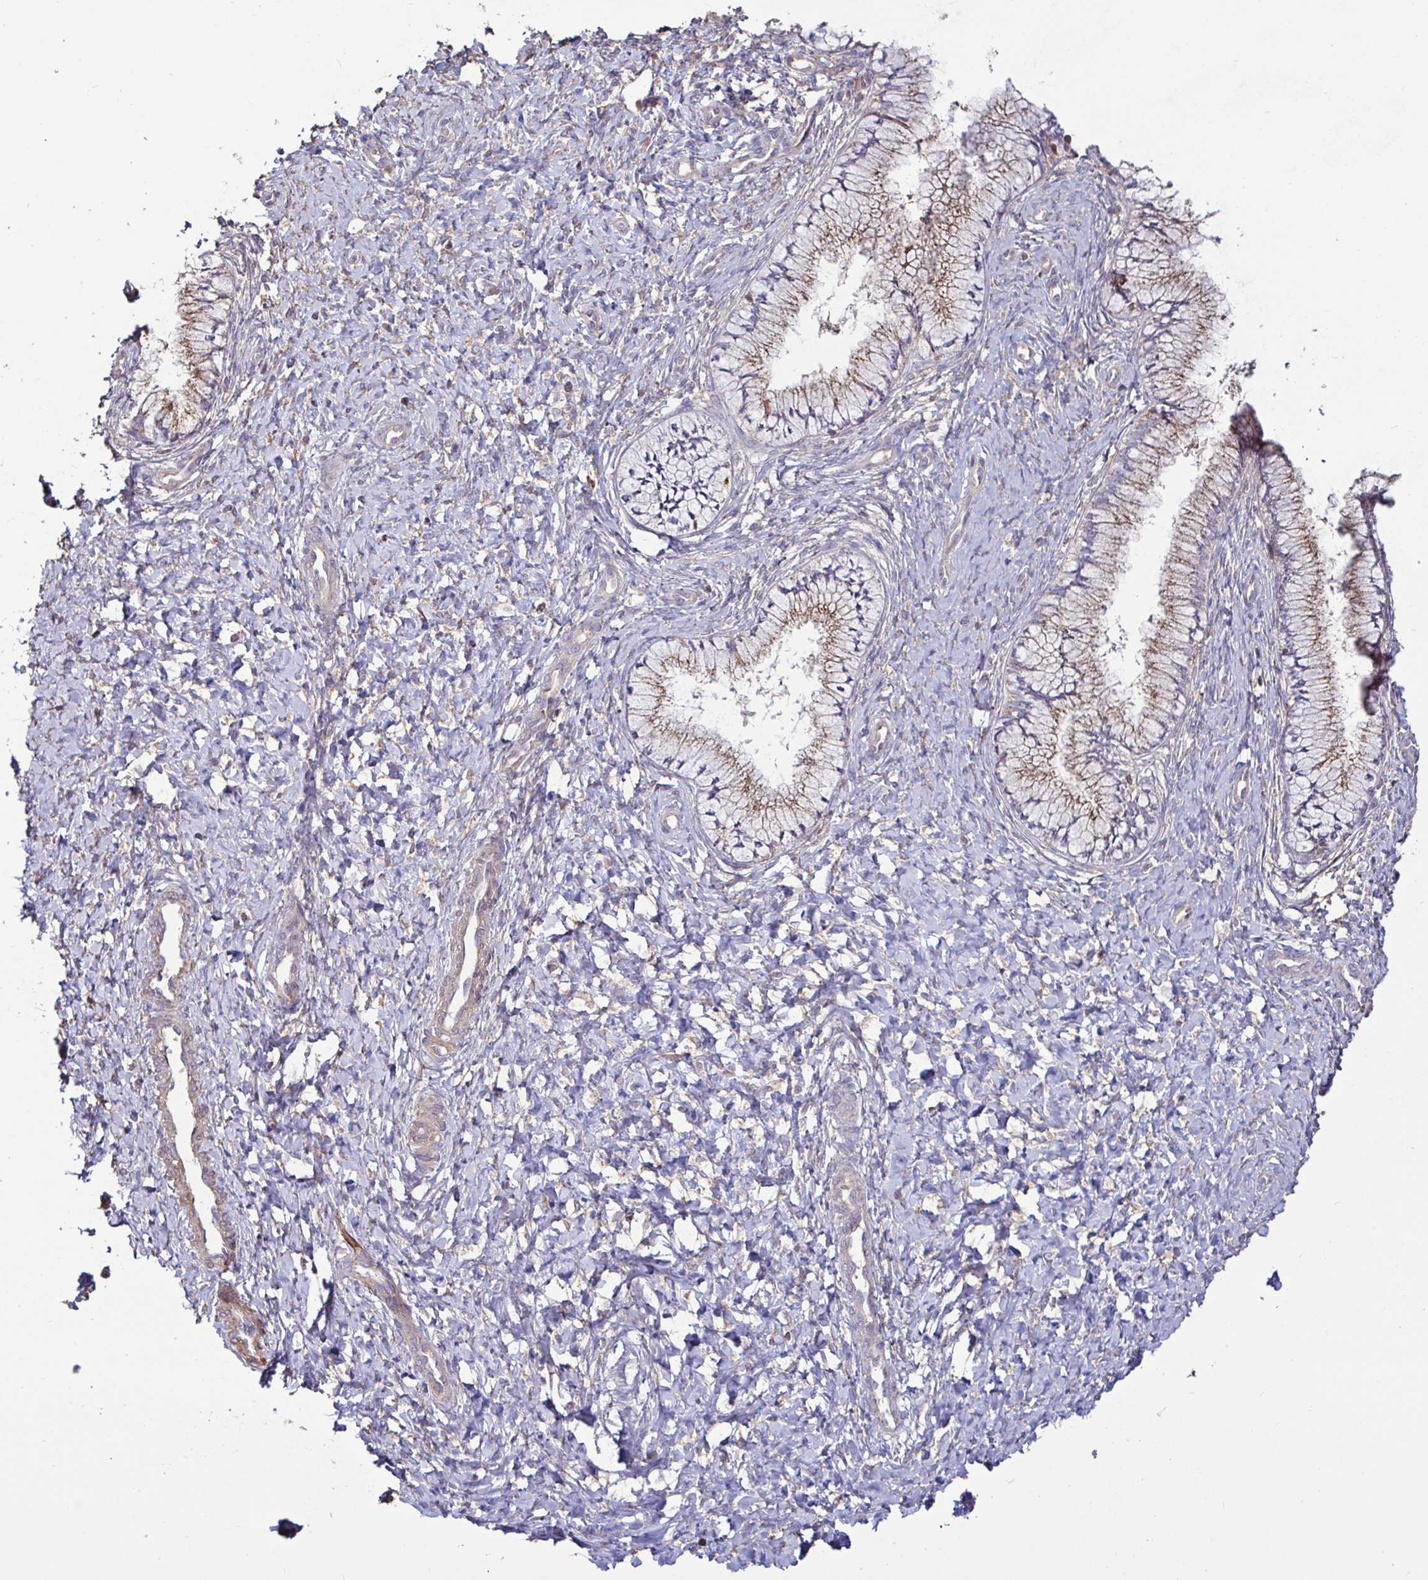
{"staining": {"intensity": "moderate", "quantity": ">75%", "location": "cytoplasmic/membranous"}, "tissue": "cervix", "cell_type": "Glandular cells", "image_type": "normal", "snomed": [{"axis": "morphology", "description": "Normal tissue, NOS"}, {"axis": "topography", "description": "Cervix"}], "caption": "Immunohistochemistry (IHC) staining of normal cervix, which demonstrates medium levels of moderate cytoplasmic/membranous expression in about >75% of glandular cells indicating moderate cytoplasmic/membranous protein staining. The staining was performed using DAB (3,3'-diaminobenzidine) (brown) for protein detection and nuclei were counterstained in hematoxylin (blue).", "gene": "SPRY1", "patient": {"sex": "female", "age": 37}}